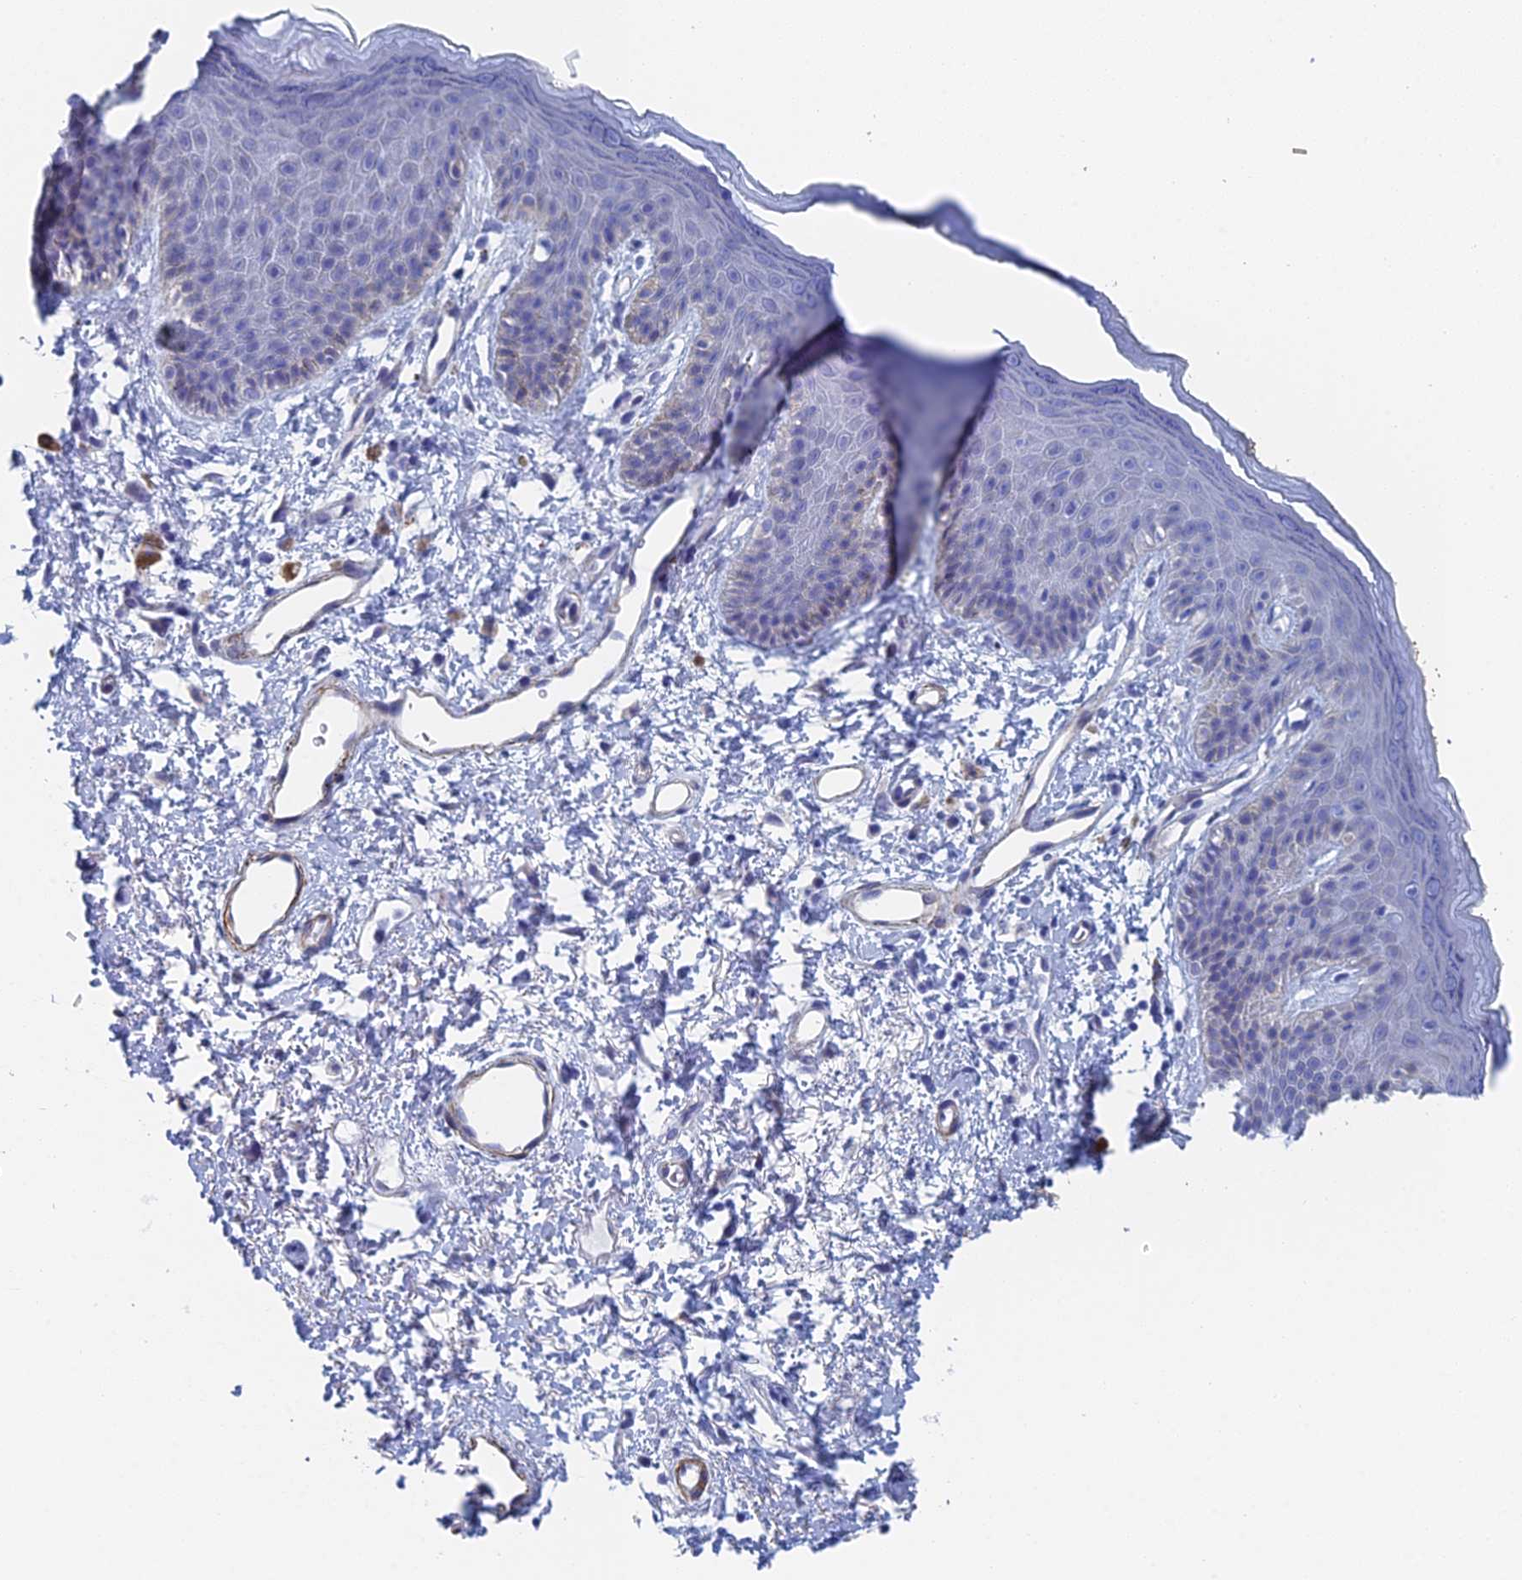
{"staining": {"intensity": "negative", "quantity": "none", "location": "none"}, "tissue": "skin", "cell_type": "Epidermal cells", "image_type": "normal", "snomed": [{"axis": "morphology", "description": "Normal tissue, NOS"}, {"axis": "topography", "description": "Anal"}], "caption": "Immunohistochemistry (IHC) of benign human skin shows no positivity in epidermal cells.", "gene": "KCNK18", "patient": {"sex": "female", "age": 46}}